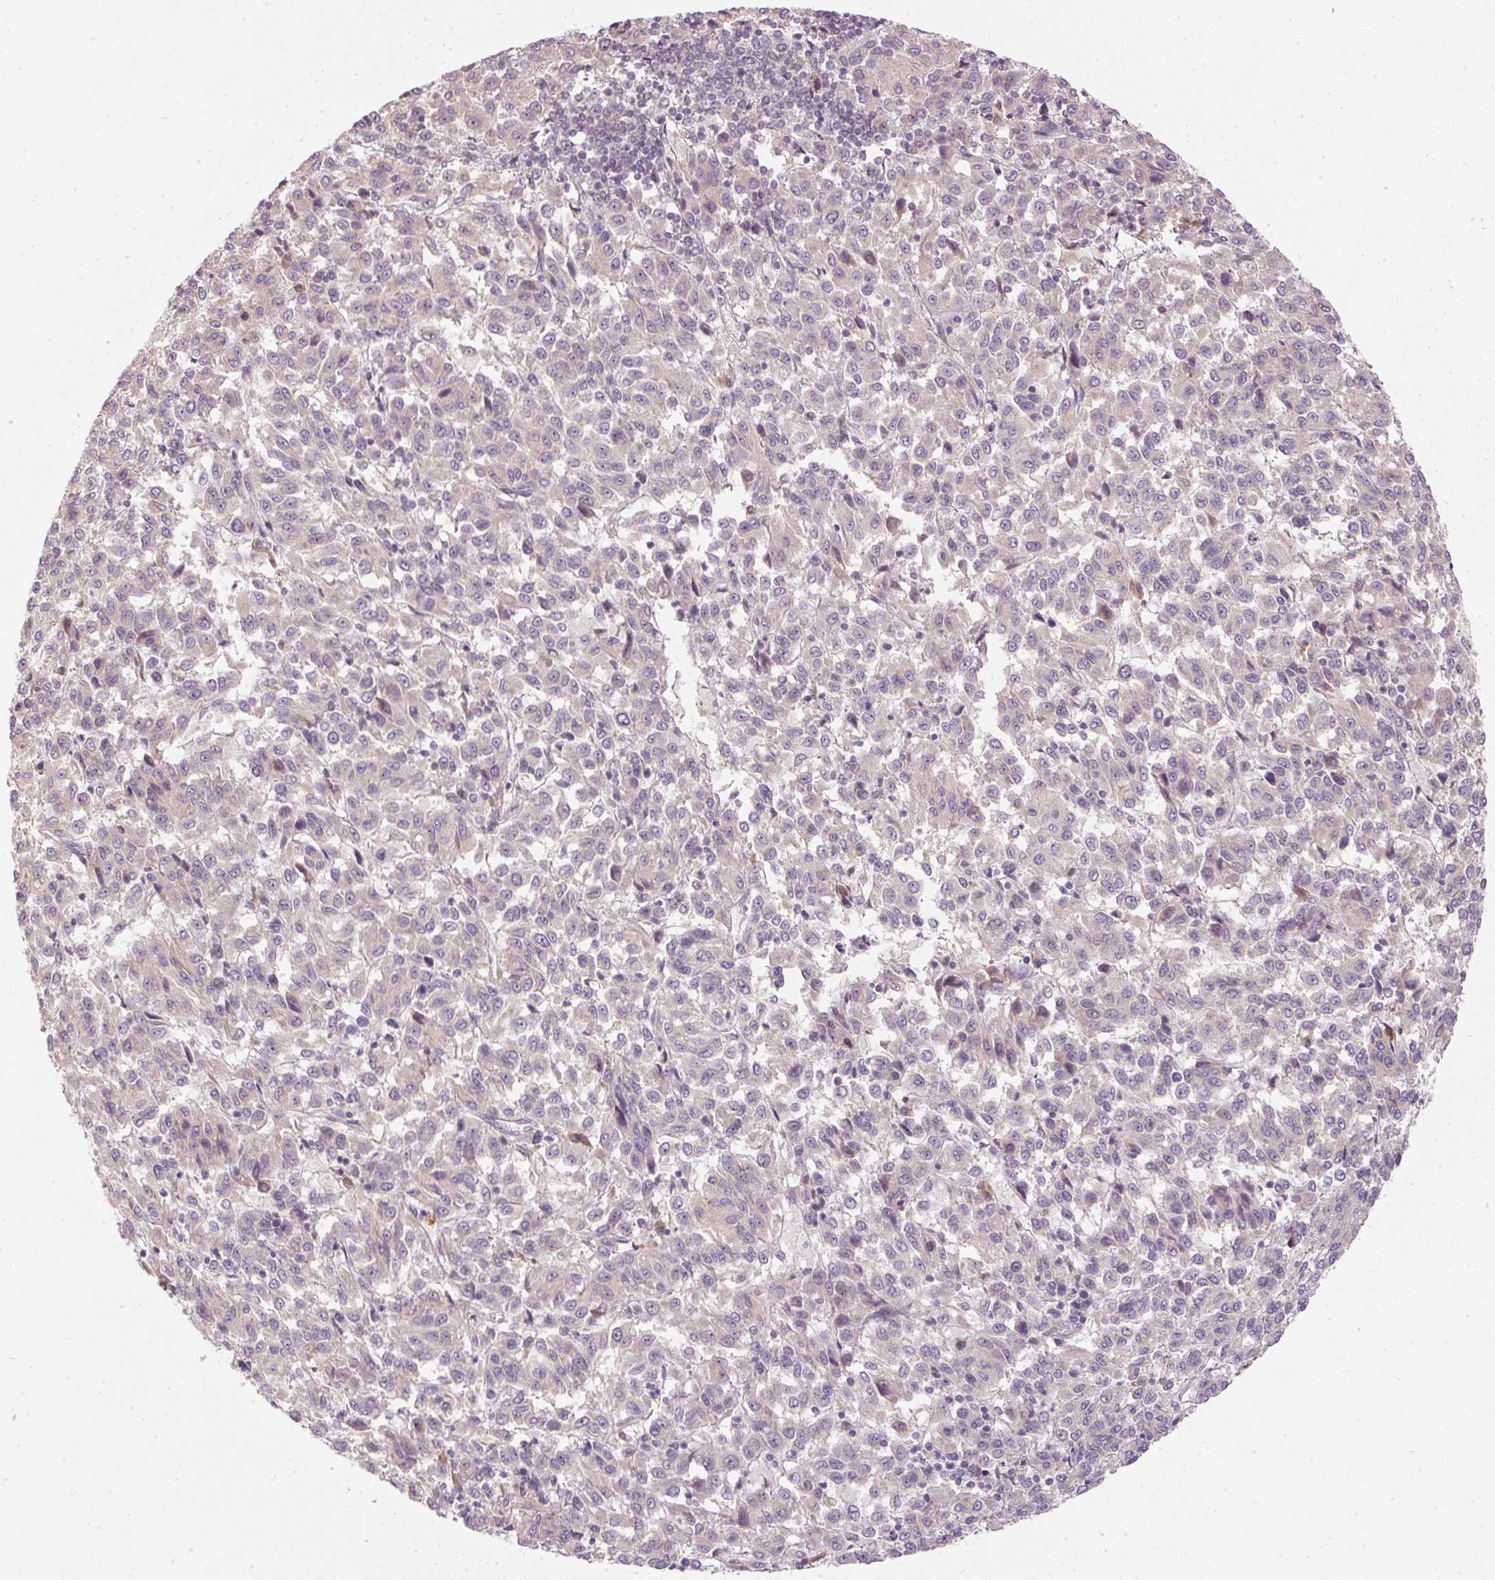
{"staining": {"intensity": "negative", "quantity": "none", "location": "none"}, "tissue": "melanoma", "cell_type": "Tumor cells", "image_type": "cancer", "snomed": [{"axis": "morphology", "description": "Malignant melanoma, Metastatic site"}, {"axis": "topography", "description": "Lung"}], "caption": "This is an IHC photomicrograph of human melanoma. There is no positivity in tumor cells.", "gene": "CTTNBP2", "patient": {"sex": "male", "age": 64}}